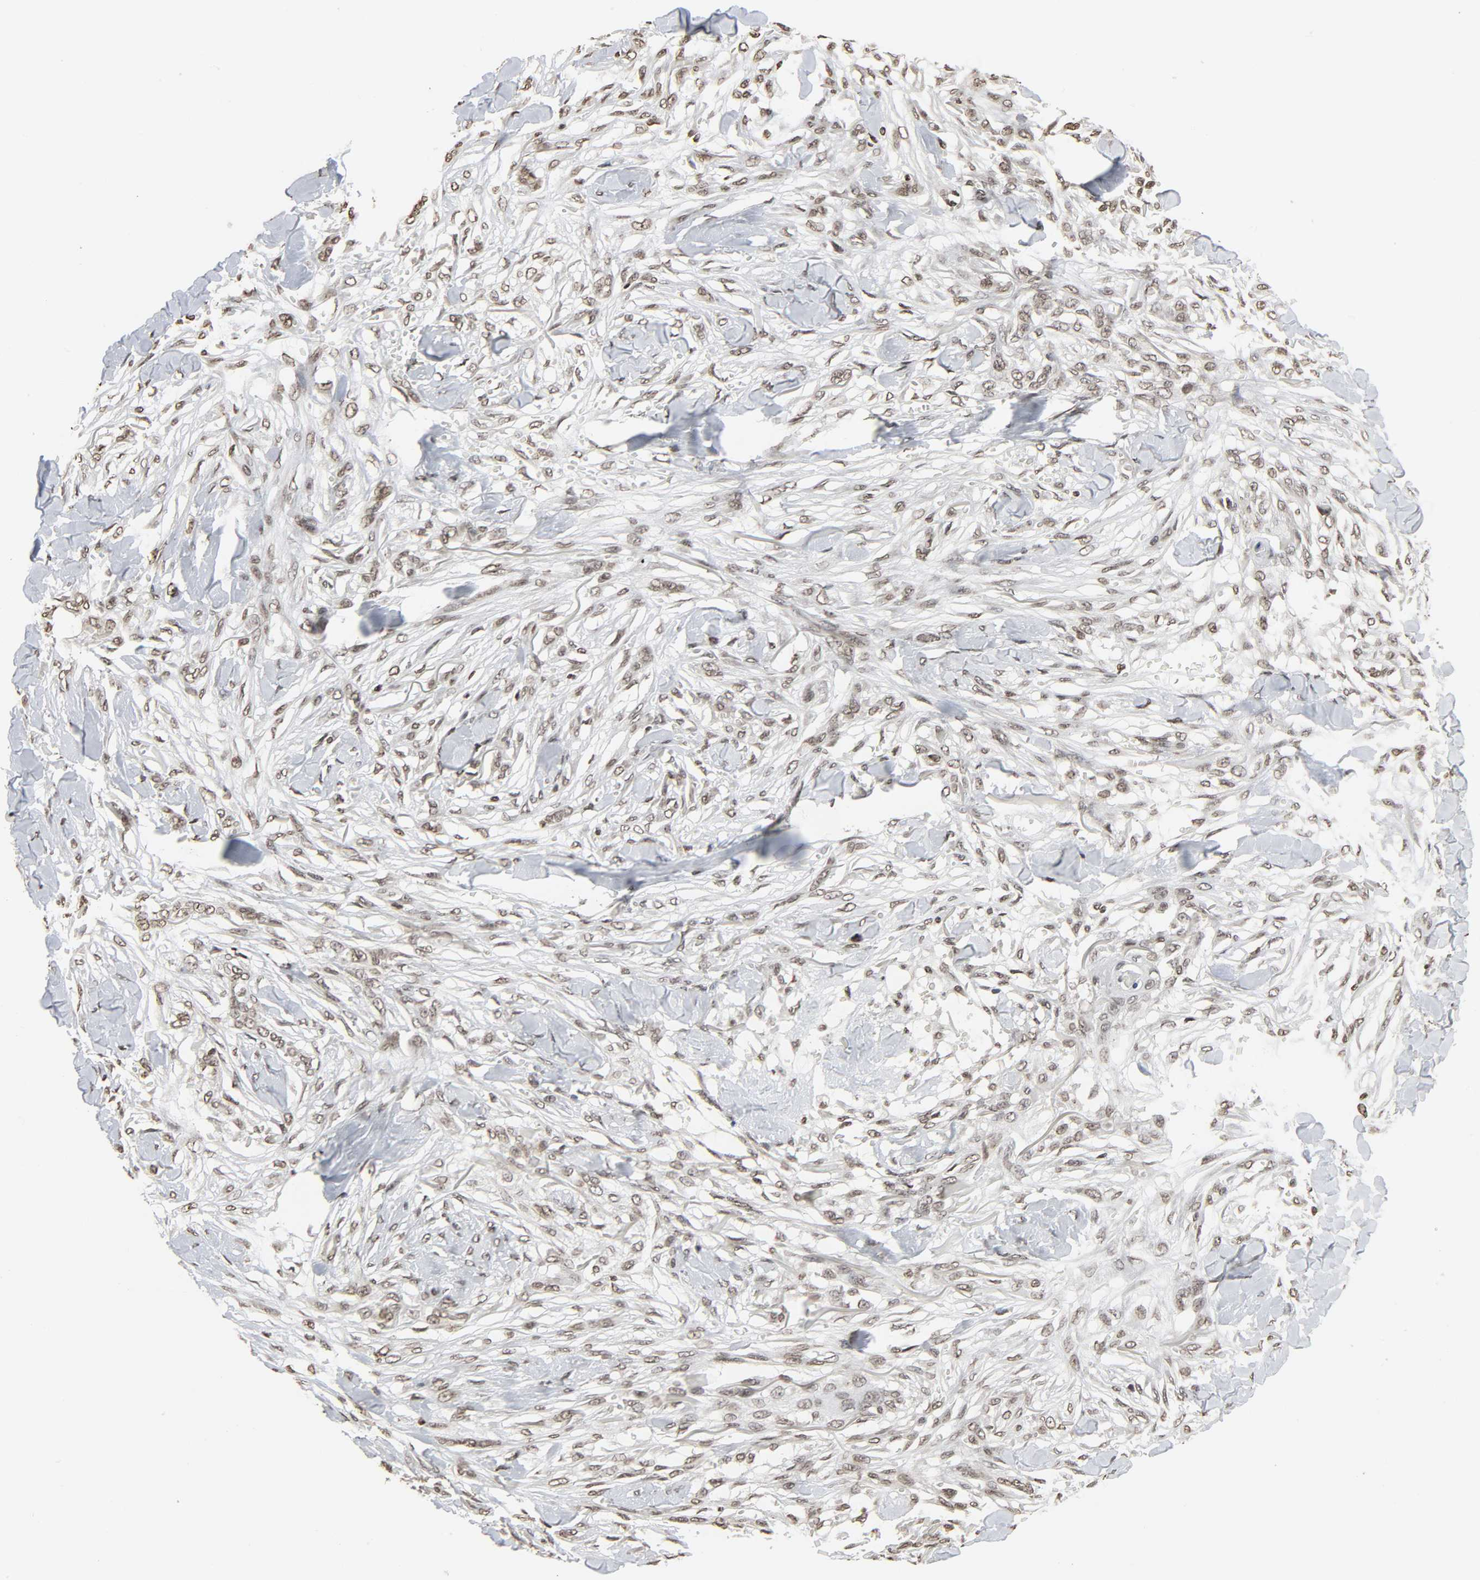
{"staining": {"intensity": "weak", "quantity": ">75%", "location": "nuclear"}, "tissue": "skin cancer", "cell_type": "Tumor cells", "image_type": "cancer", "snomed": [{"axis": "morphology", "description": "Normal tissue, NOS"}, {"axis": "morphology", "description": "Squamous cell carcinoma, NOS"}, {"axis": "topography", "description": "Skin"}], "caption": "A histopathology image of human skin squamous cell carcinoma stained for a protein displays weak nuclear brown staining in tumor cells.", "gene": "ELAVL1", "patient": {"sex": "female", "age": 59}}